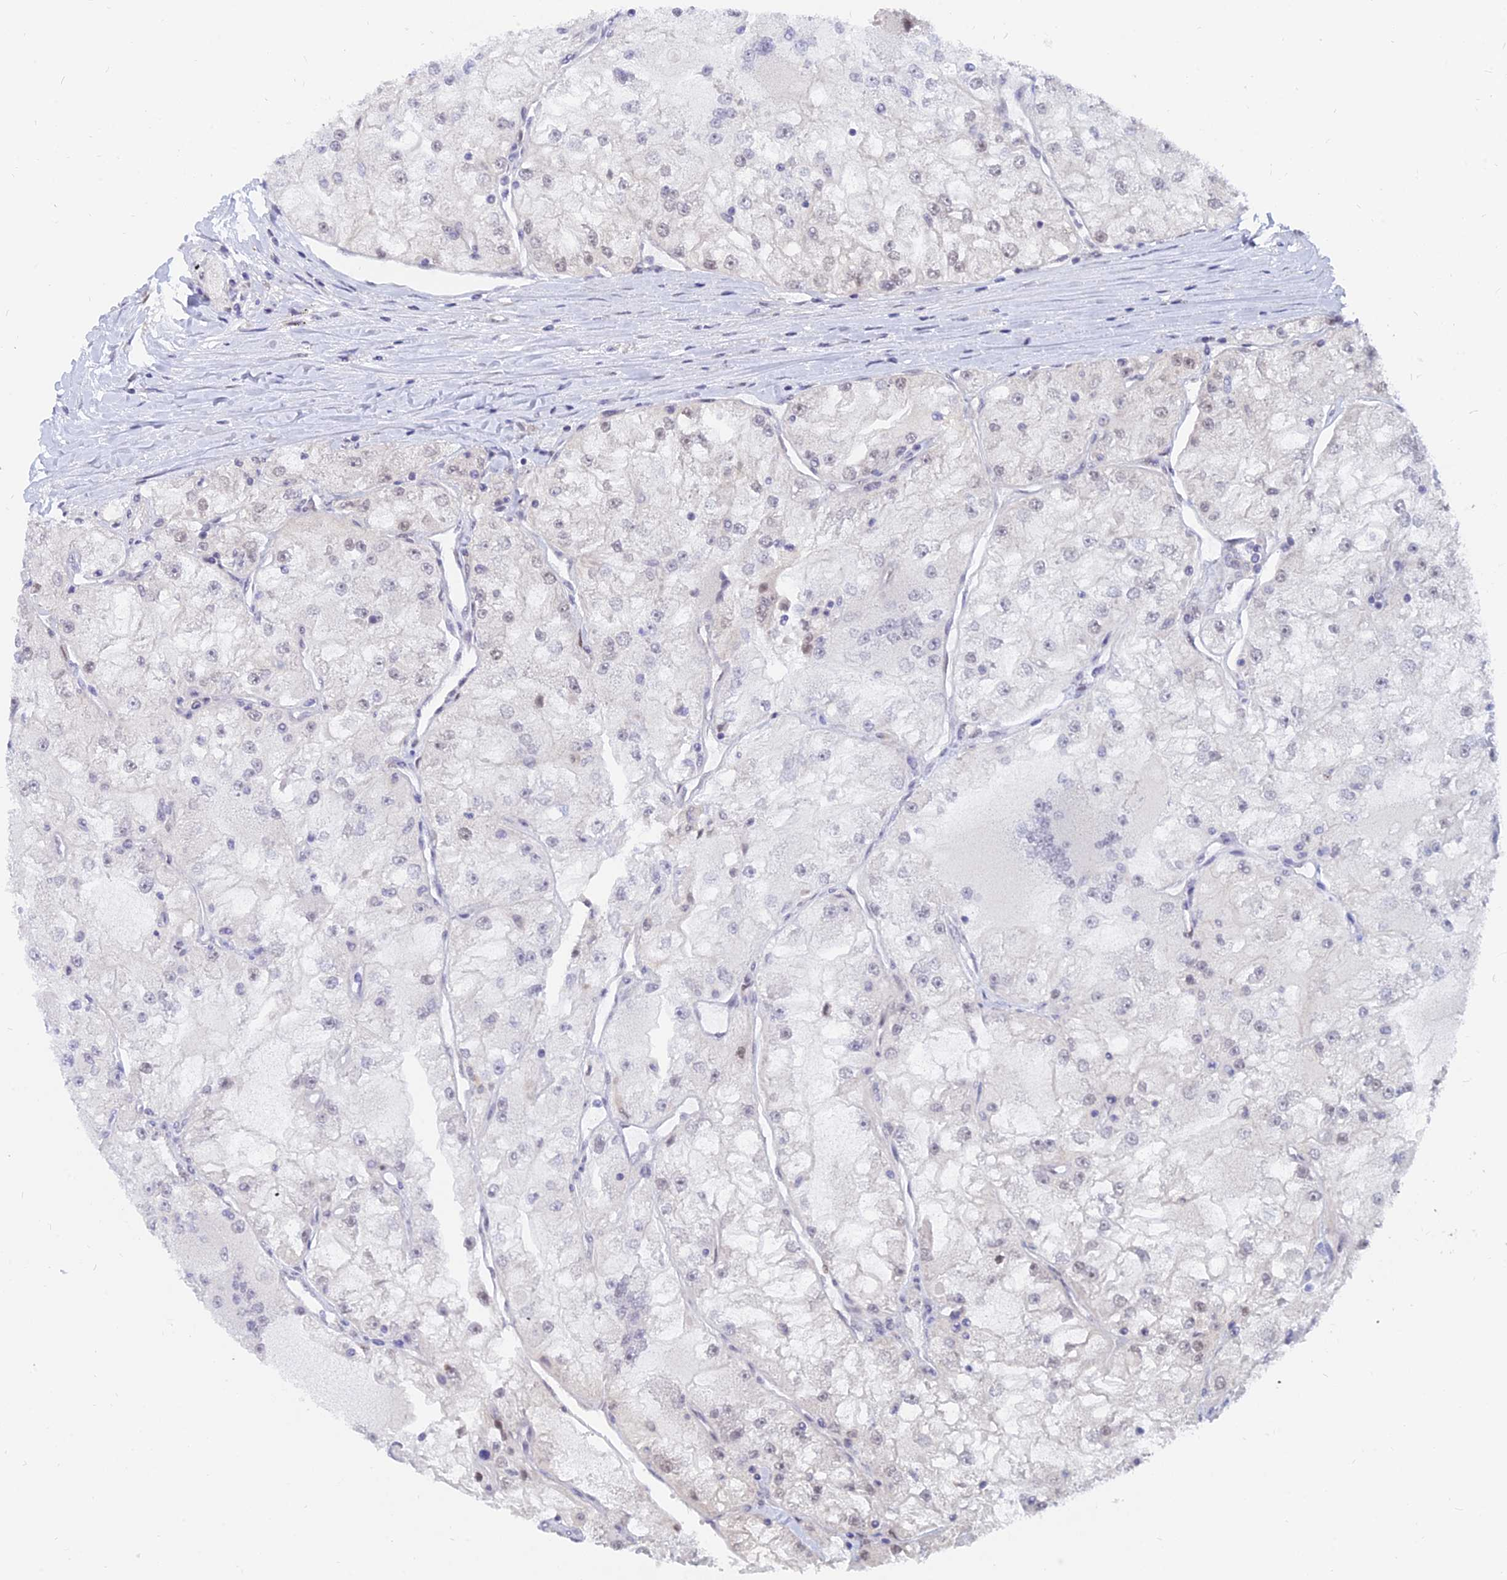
{"staining": {"intensity": "moderate", "quantity": "25%-75%", "location": "nuclear"}, "tissue": "renal cancer", "cell_type": "Tumor cells", "image_type": "cancer", "snomed": [{"axis": "morphology", "description": "Adenocarcinoma, NOS"}, {"axis": "topography", "description": "Kidney"}], "caption": "The photomicrograph displays staining of renal cancer (adenocarcinoma), revealing moderate nuclear protein staining (brown color) within tumor cells. The staining is performed using DAB brown chromogen to label protein expression. The nuclei are counter-stained blue using hematoxylin.", "gene": "DPY30", "patient": {"sex": "female", "age": 72}}